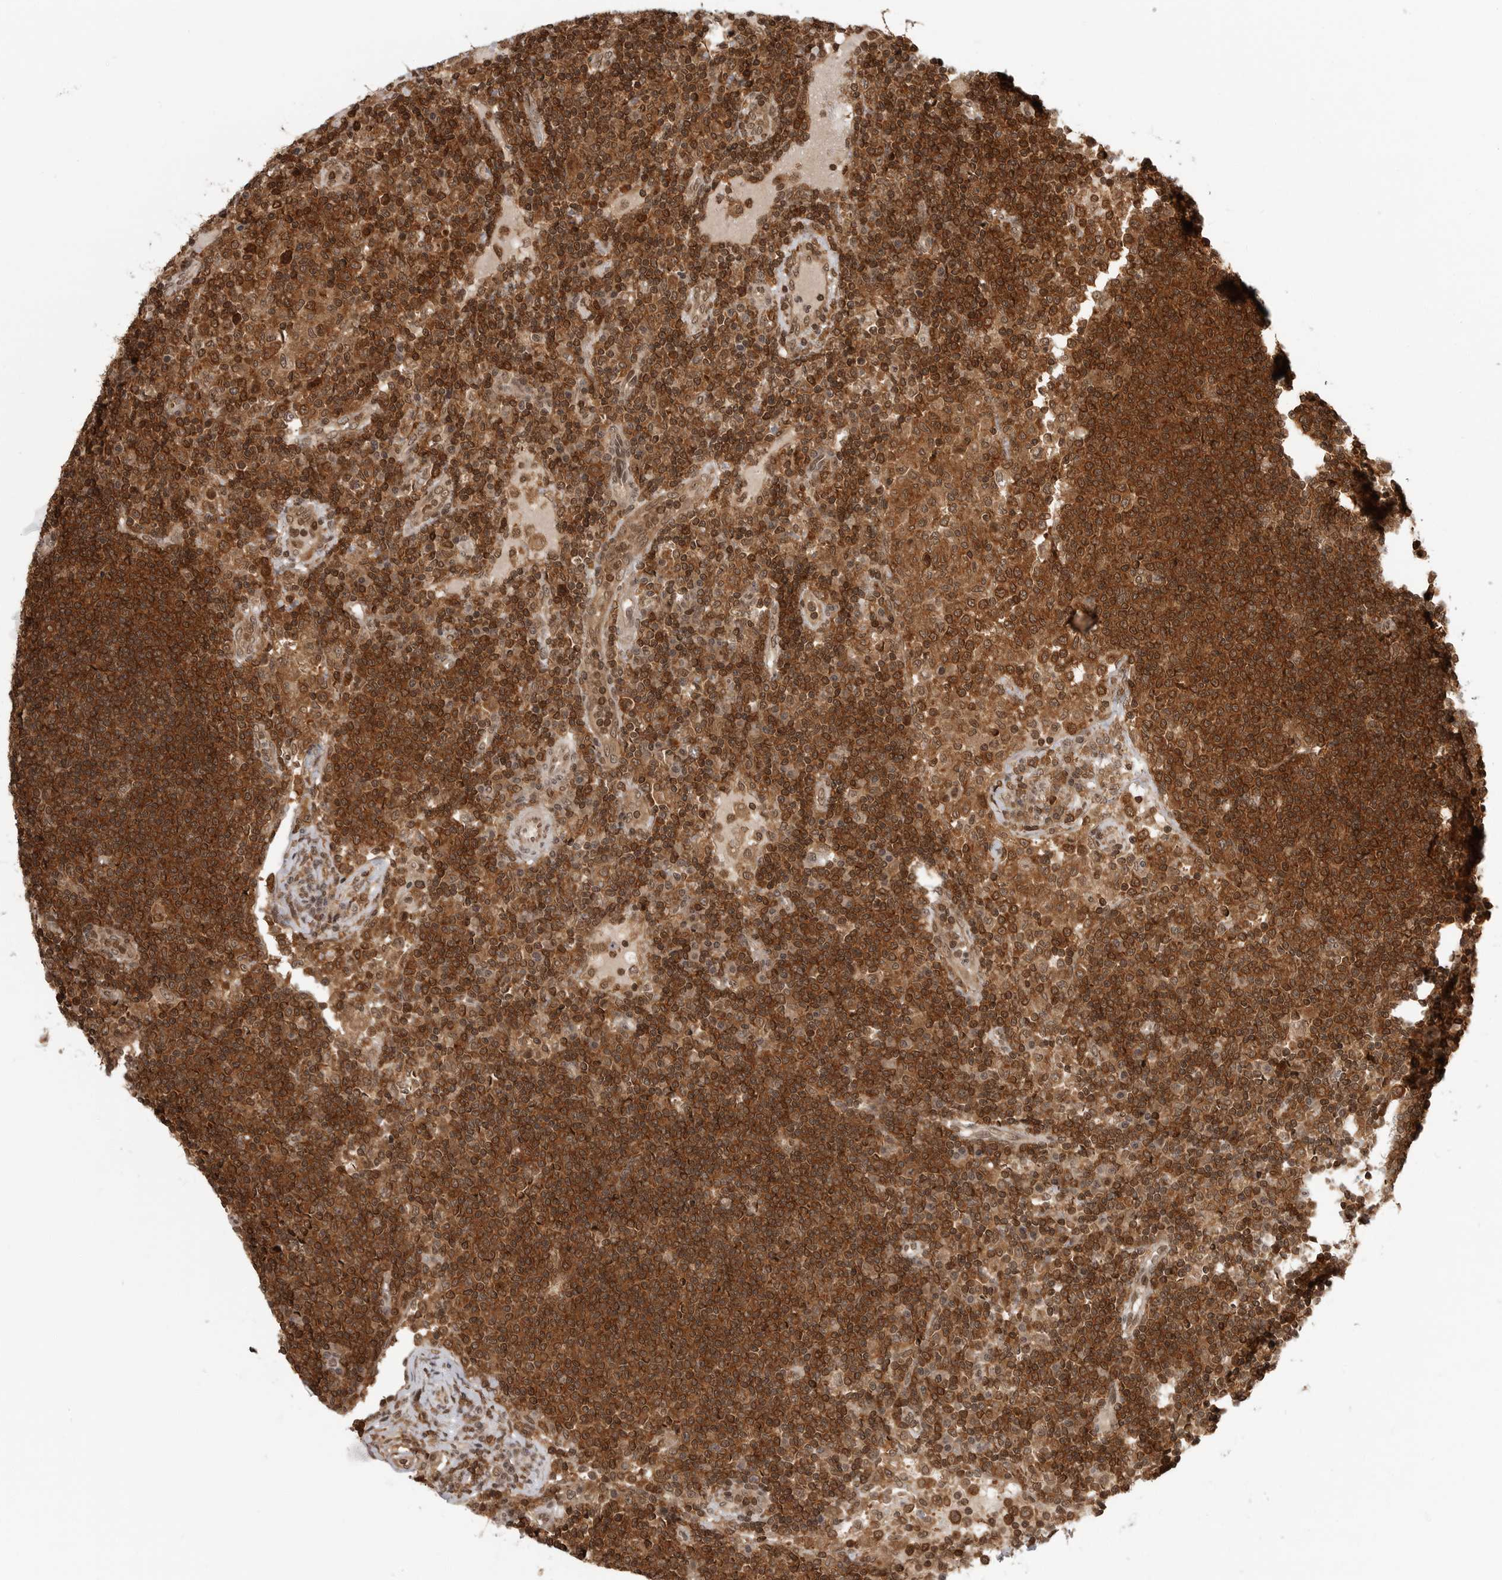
{"staining": {"intensity": "strong", "quantity": ">75%", "location": "cytoplasmic/membranous,nuclear"}, "tissue": "lymph node", "cell_type": "Germinal center cells", "image_type": "normal", "snomed": [{"axis": "morphology", "description": "Normal tissue, NOS"}, {"axis": "topography", "description": "Lymph node"}], "caption": "An image of lymph node stained for a protein reveals strong cytoplasmic/membranous,nuclear brown staining in germinal center cells. (IHC, brightfield microscopy, high magnification).", "gene": "SZRD1", "patient": {"sex": "female", "age": 53}}